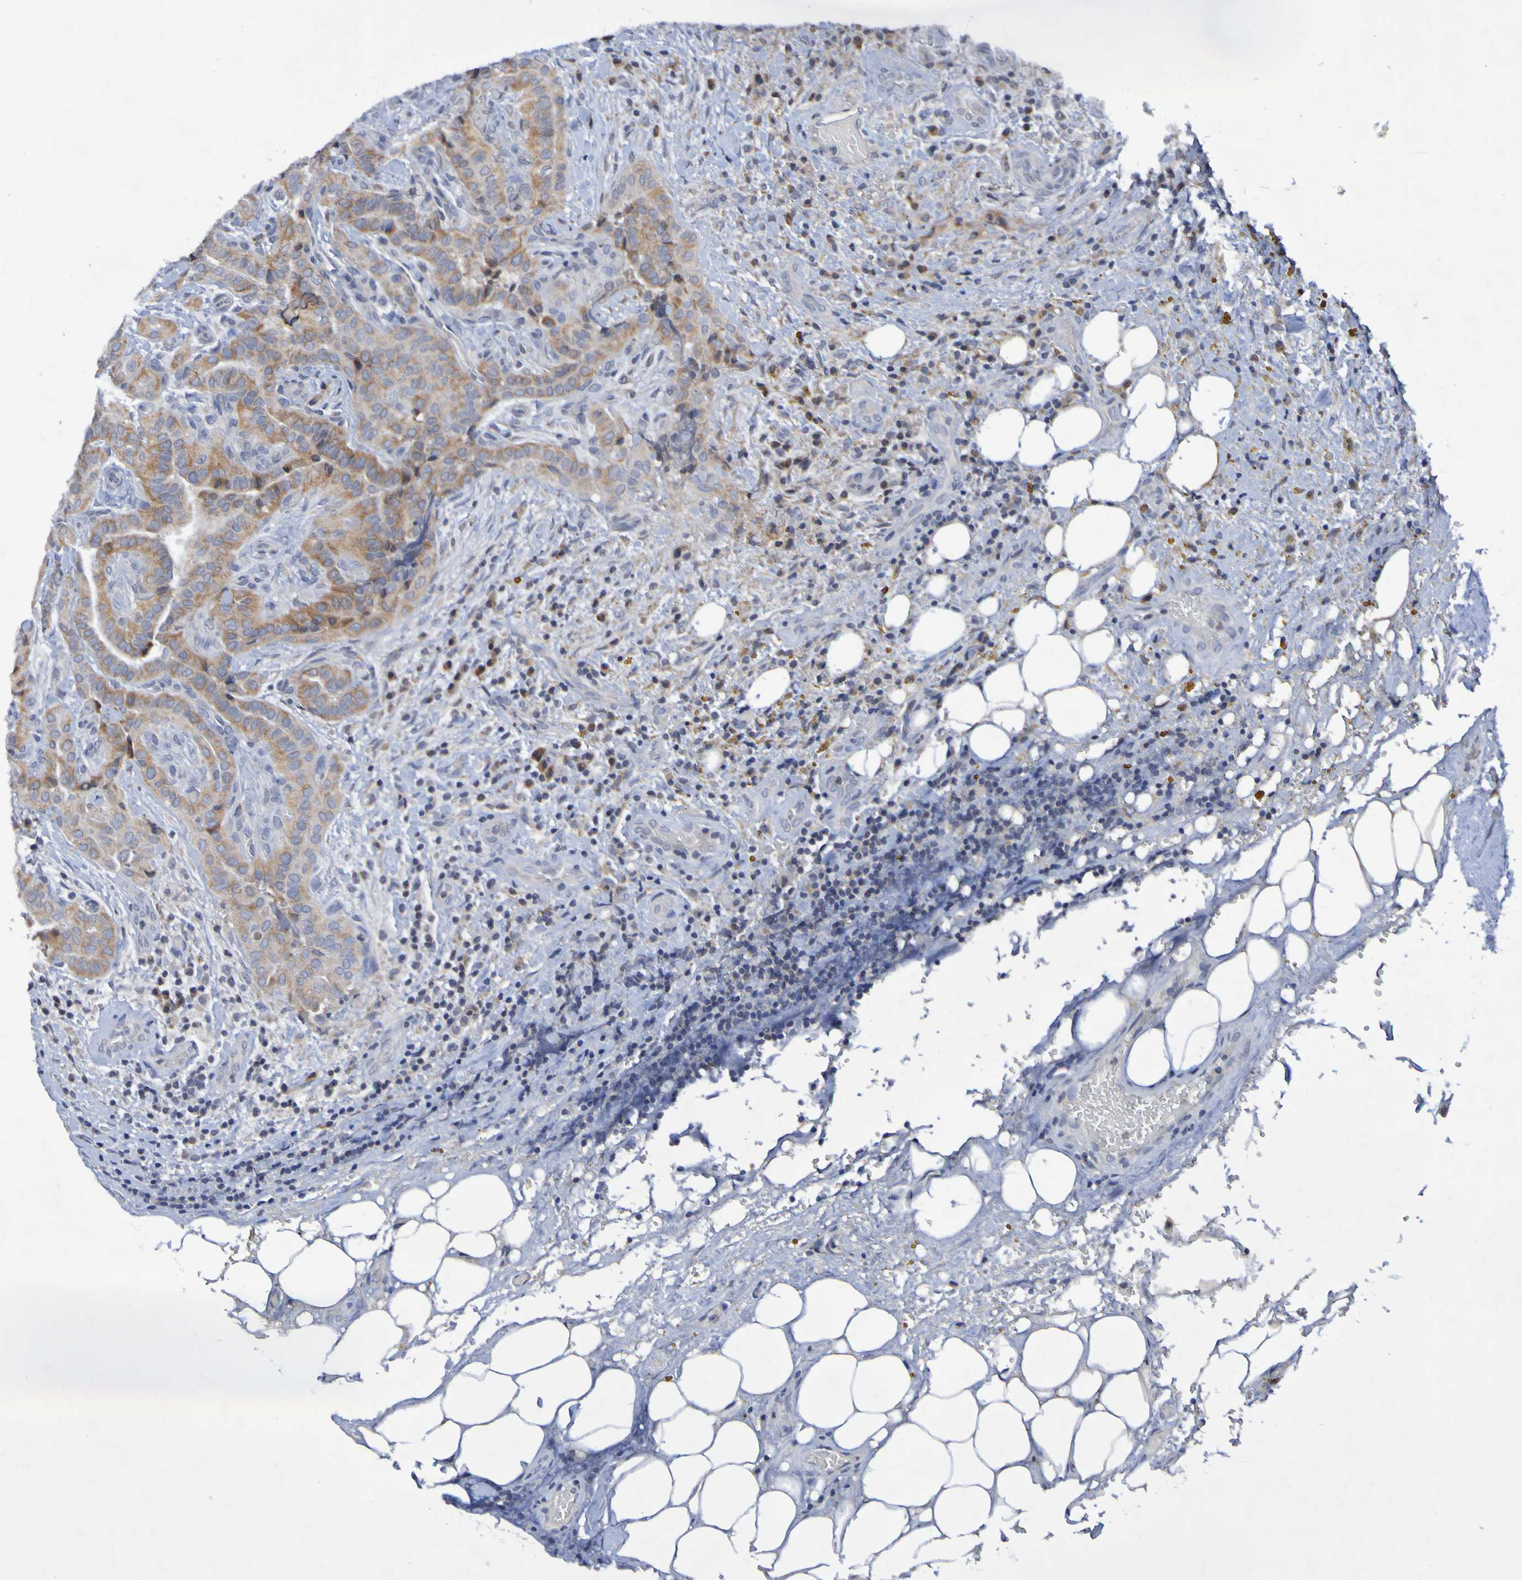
{"staining": {"intensity": "moderate", "quantity": ">75%", "location": "cytoplasmic/membranous"}, "tissue": "thyroid cancer", "cell_type": "Tumor cells", "image_type": "cancer", "snomed": [{"axis": "morphology", "description": "Papillary adenocarcinoma, NOS"}, {"axis": "topography", "description": "Thyroid gland"}], "caption": "Immunohistochemical staining of human thyroid papillary adenocarcinoma displays medium levels of moderate cytoplasmic/membranous protein staining in approximately >75% of tumor cells.", "gene": "PTP4A2", "patient": {"sex": "male", "age": 77}}